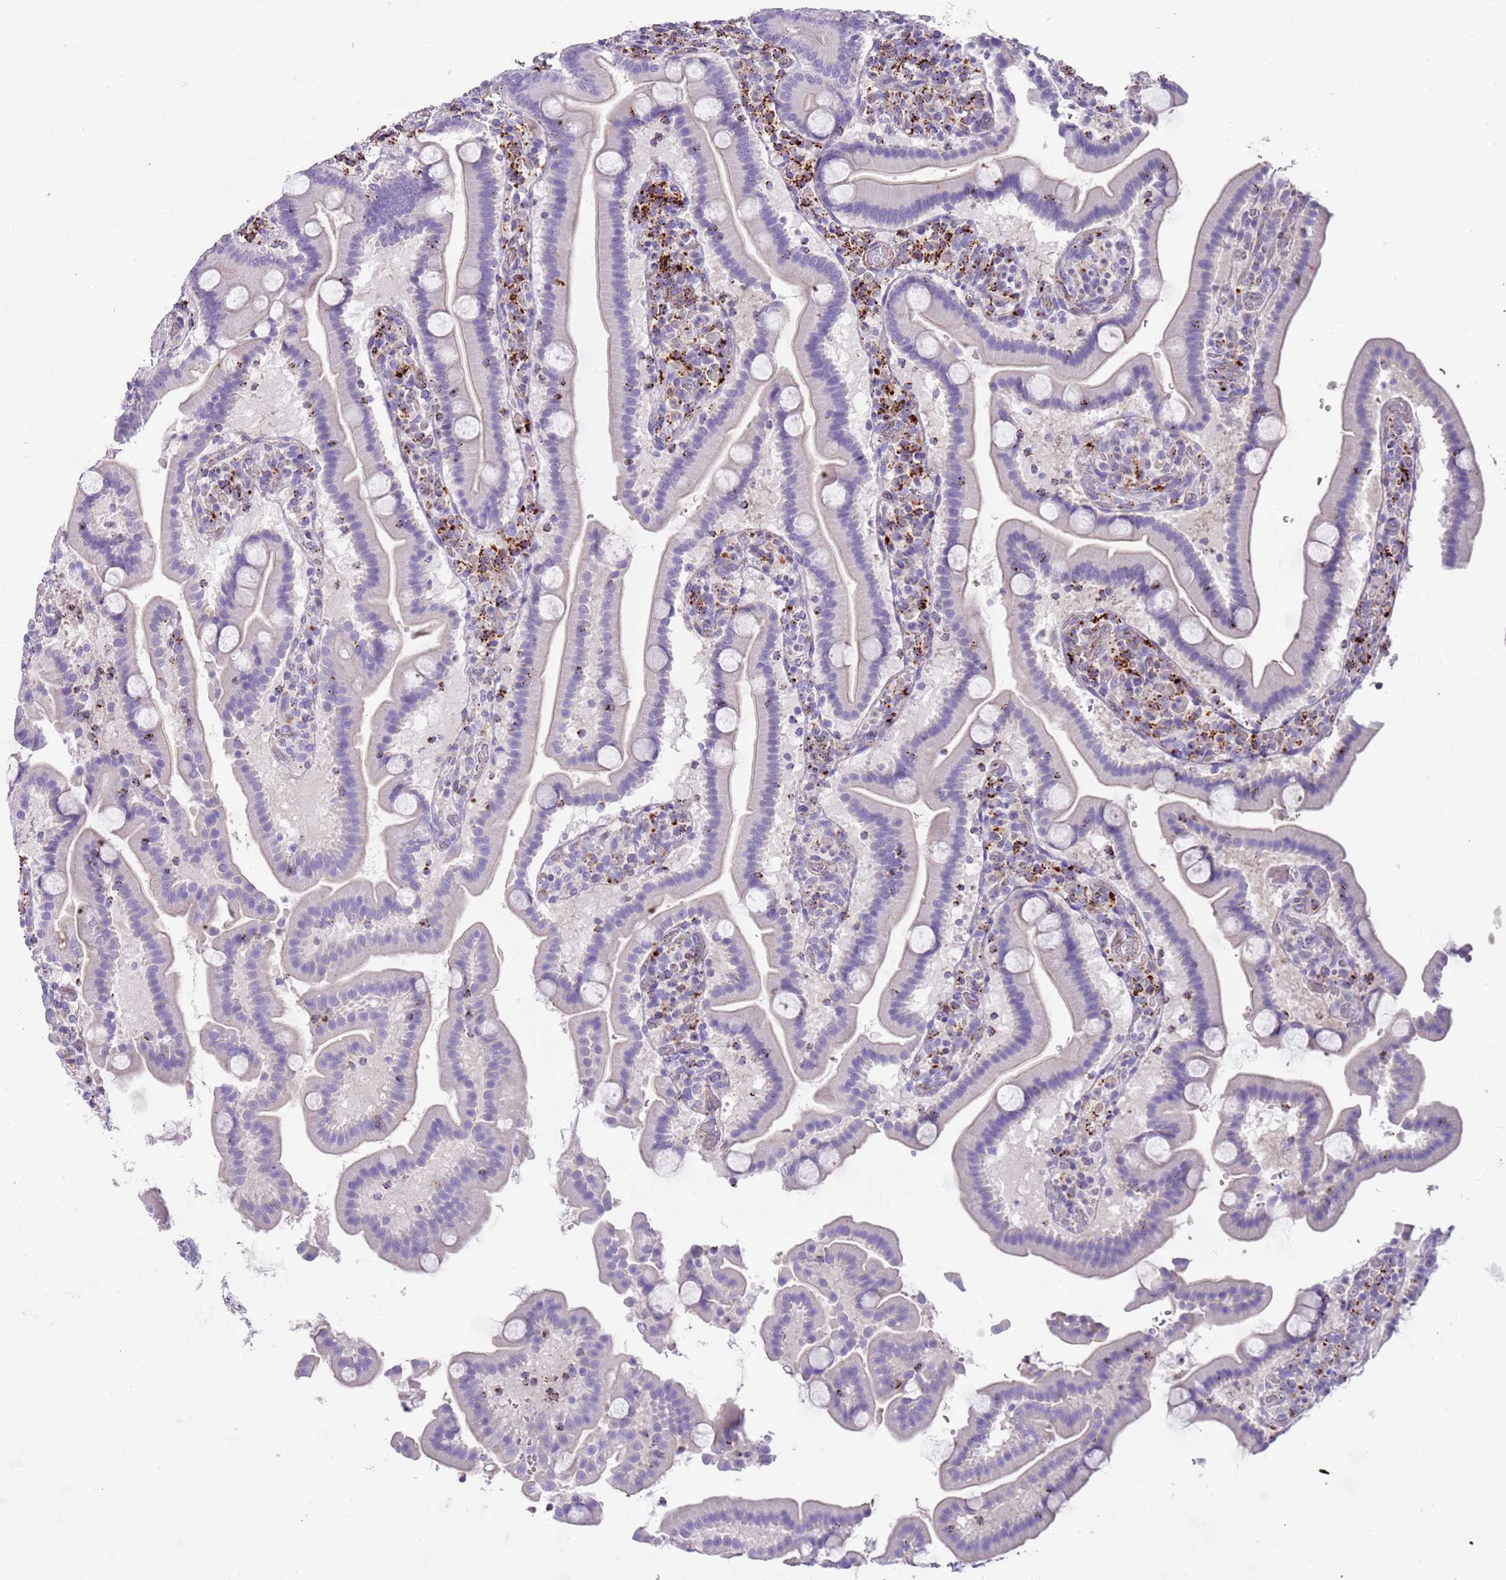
{"staining": {"intensity": "negative", "quantity": "none", "location": "none"}, "tissue": "duodenum", "cell_type": "Glandular cells", "image_type": "normal", "snomed": [{"axis": "morphology", "description": "Normal tissue, NOS"}, {"axis": "topography", "description": "Duodenum"}], "caption": "Immunohistochemistry micrograph of unremarkable duodenum: human duodenum stained with DAB displays no significant protein expression in glandular cells. (DAB (3,3'-diaminobenzidine) immunohistochemistry (IHC) visualized using brightfield microscopy, high magnification).", "gene": "LRRN3", "patient": {"sex": "male", "age": 55}}